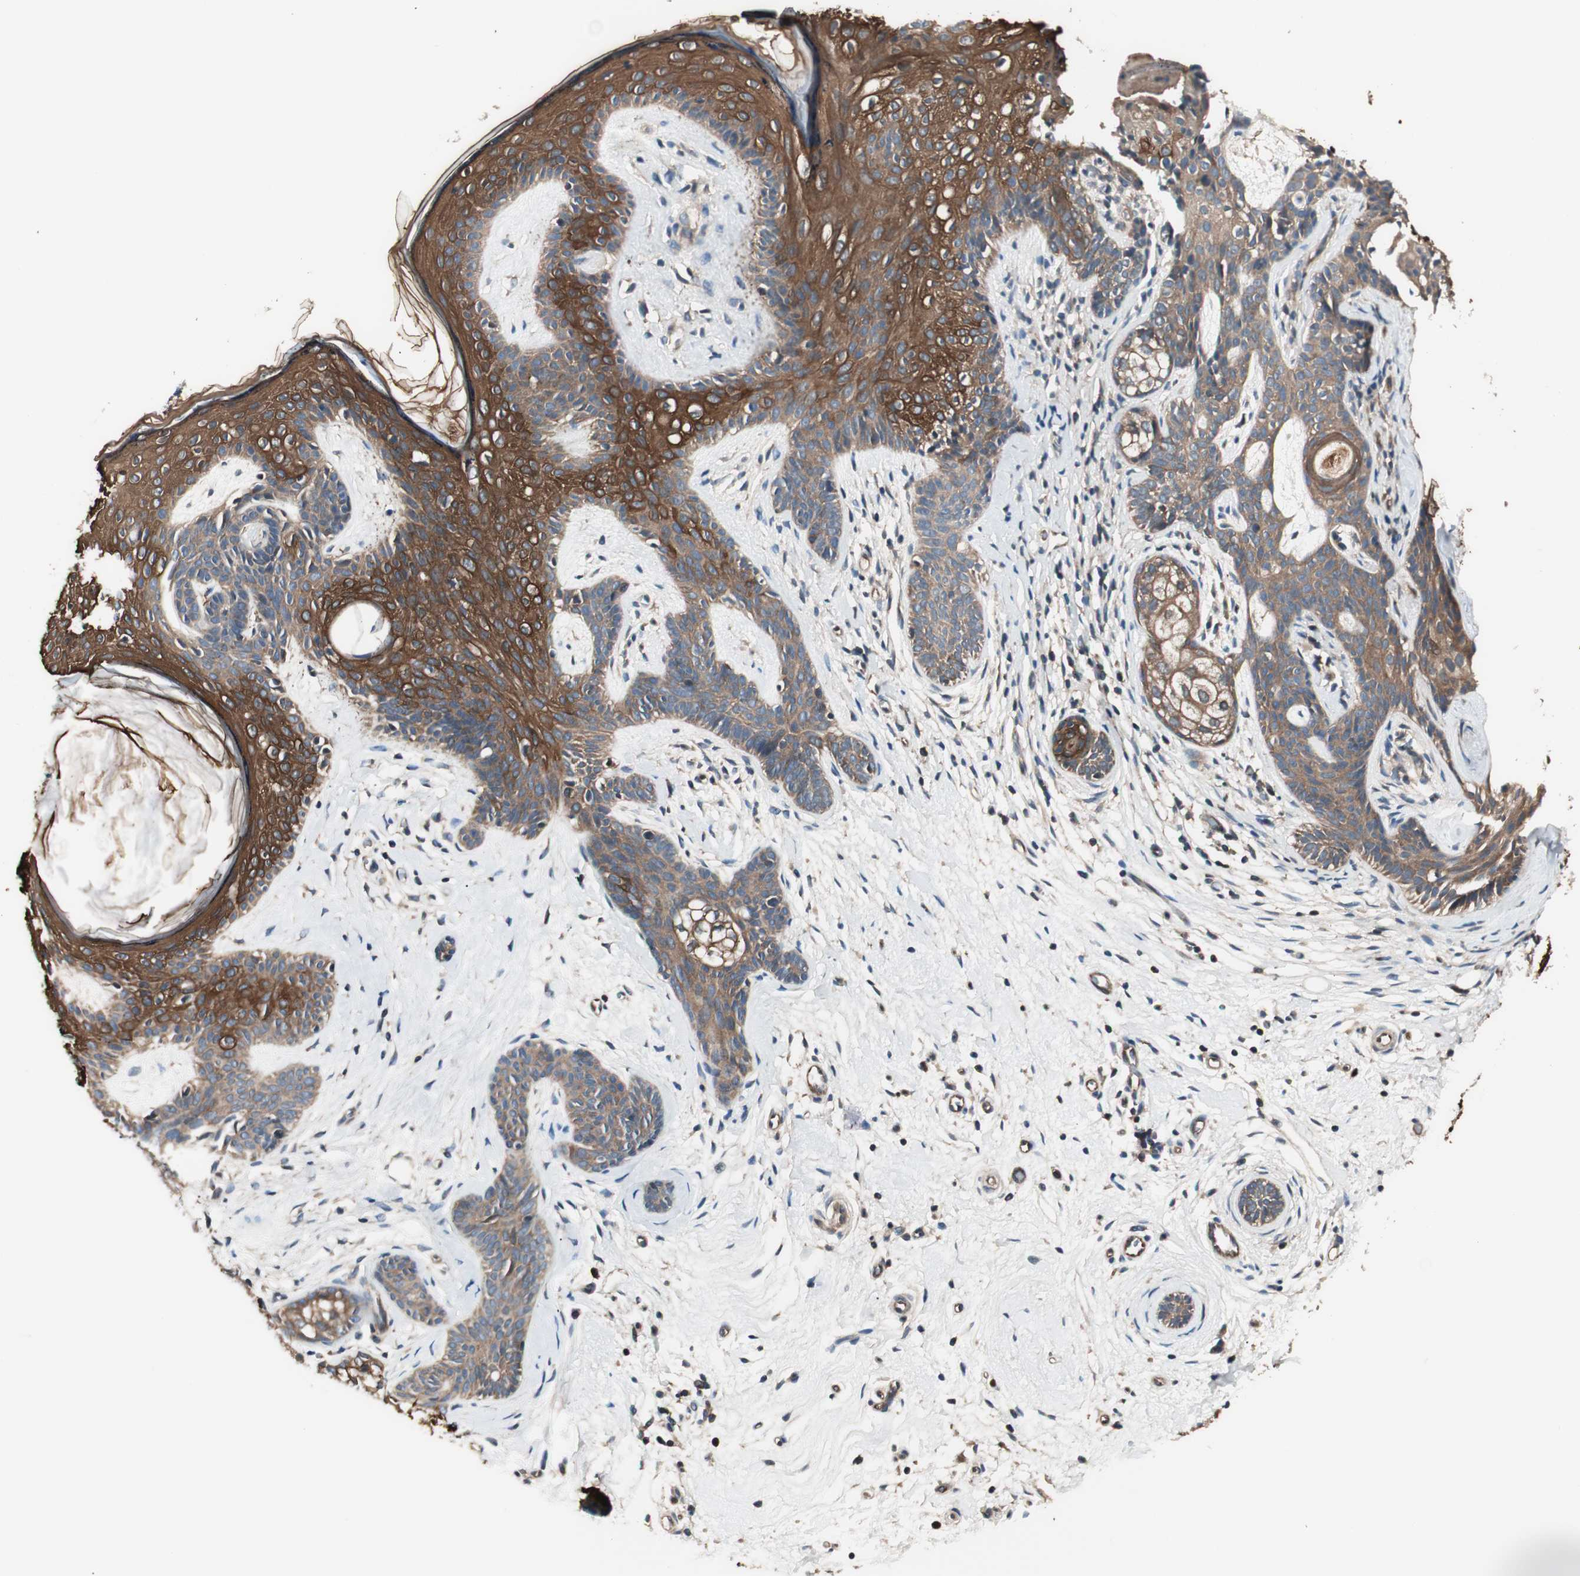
{"staining": {"intensity": "strong", "quantity": ">75%", "location": "cytoplasmic/membranous"}, "tissue": "skin cancer", "cell_type": "Tumor cells", "image_type": "cancer", "snomed": [{"axis": "morphology", "description": "Developmental malformation"}, {"axis": "morphology", "description": "Basal cell carcinoma"}, {"axis": "topography", "description": "Skin"}], "caption": "High-power microscopy captured an IHC histopathology image of skin cancer (basal cell carcinoma), revealing strong cytoplasmic/membranous positivity in approximately >75% of tumor cells.", "gene": "TSG101", "patient": {"sex": "female", "age": 62}}